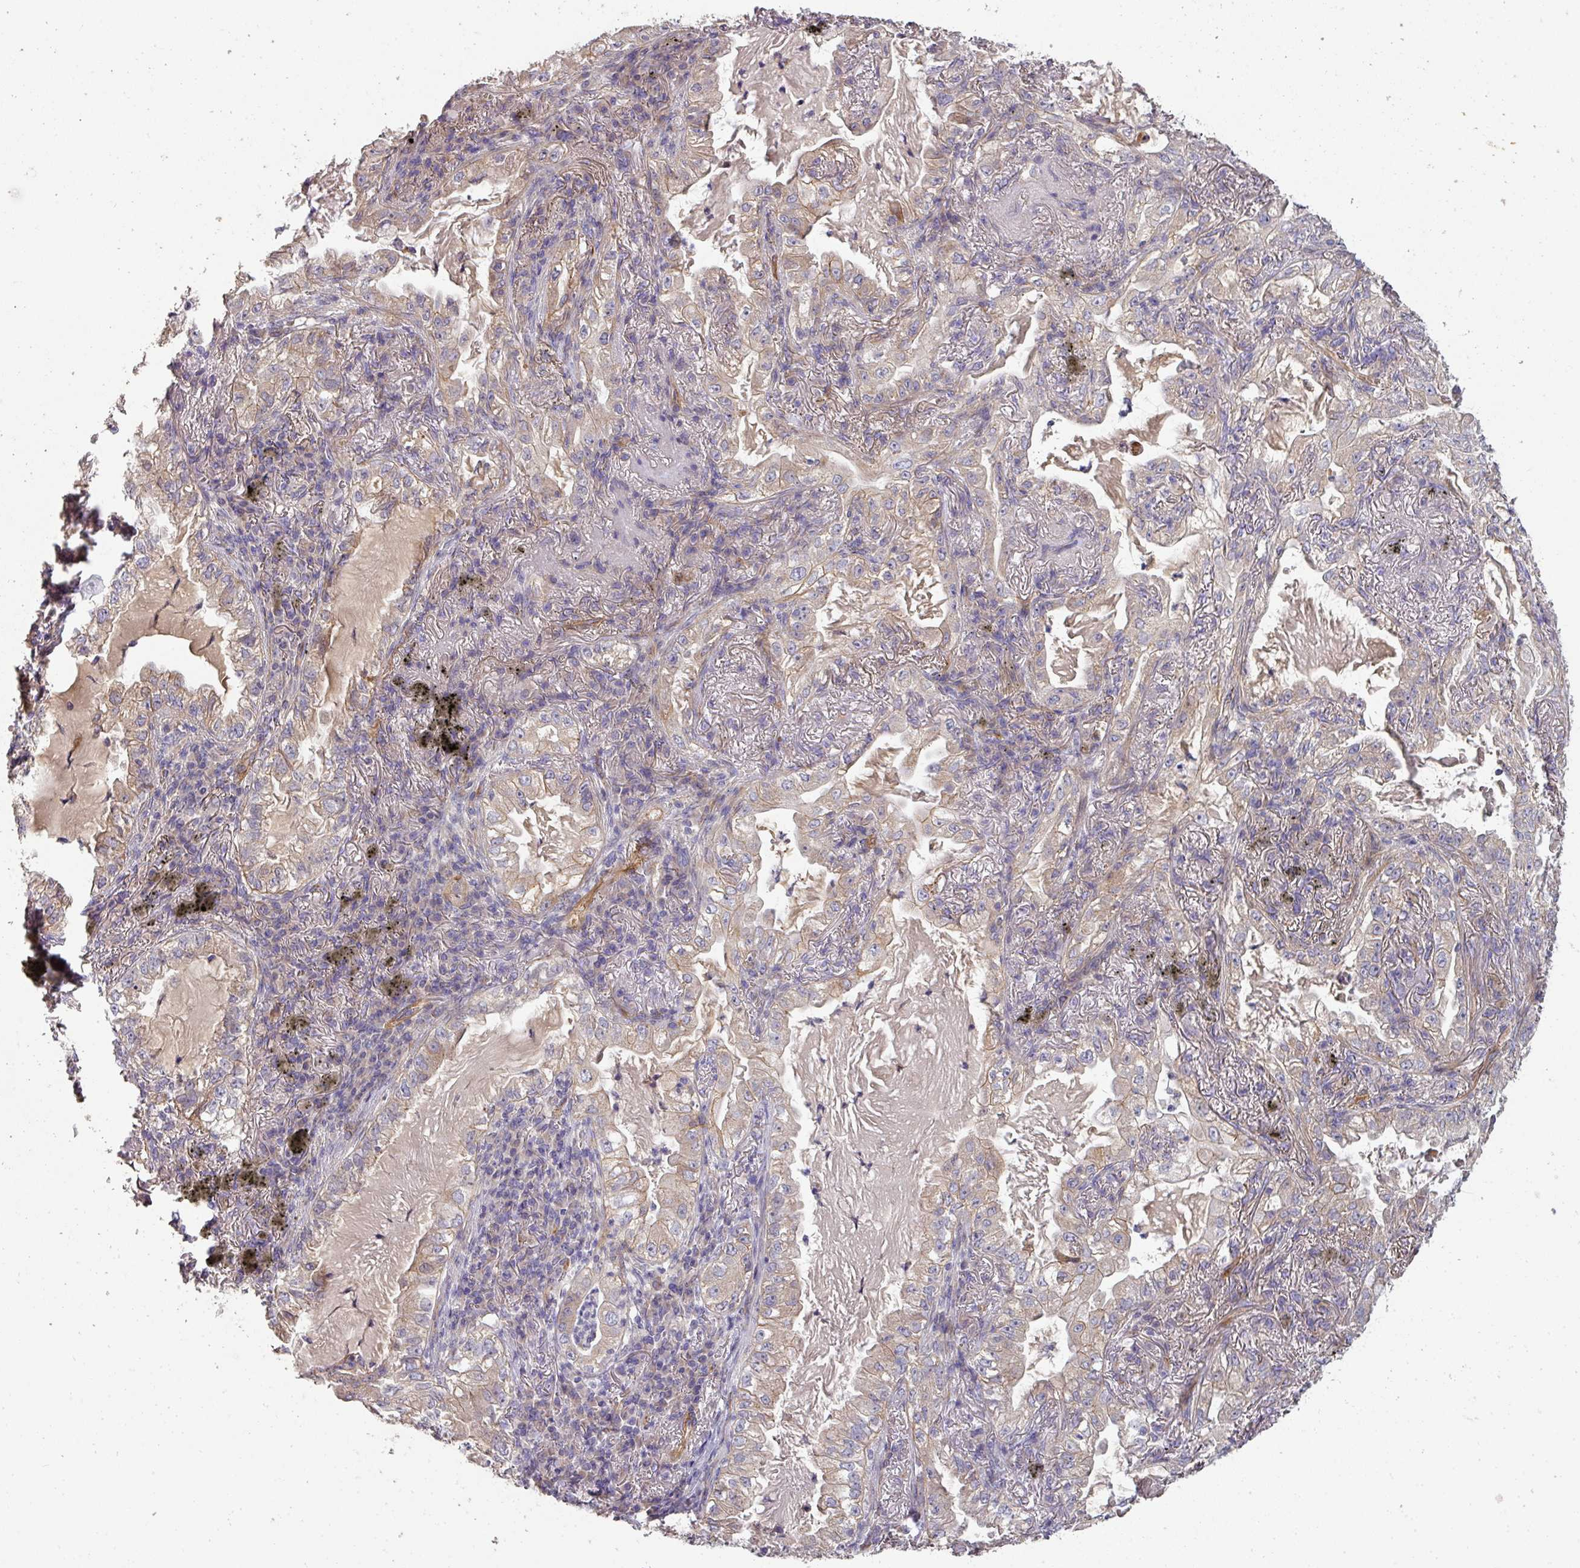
{"staining": {"intensity": "negative", "quantity": "none", "location": "none"}, "tissue": "lung cancer", "cell_type": "Tumor cells", "image_type": "cancer", "snomed": [{"axis": "morphology", "description": "Adenocarcinoma, NOS"}, {"axis": "topography", "description": "Lung"}], "caption": "An IHC micrograph of adenocarcinoma (lung) is shown. There is no staining in tumor cells of adenocarcinoma (lung). (Brightfield microscopy of DAB (3,3'-diaminobenzidine) IHC at high magnification).", "gene": "PCDH1", "patient": {"sex": "female", "age": 73}}